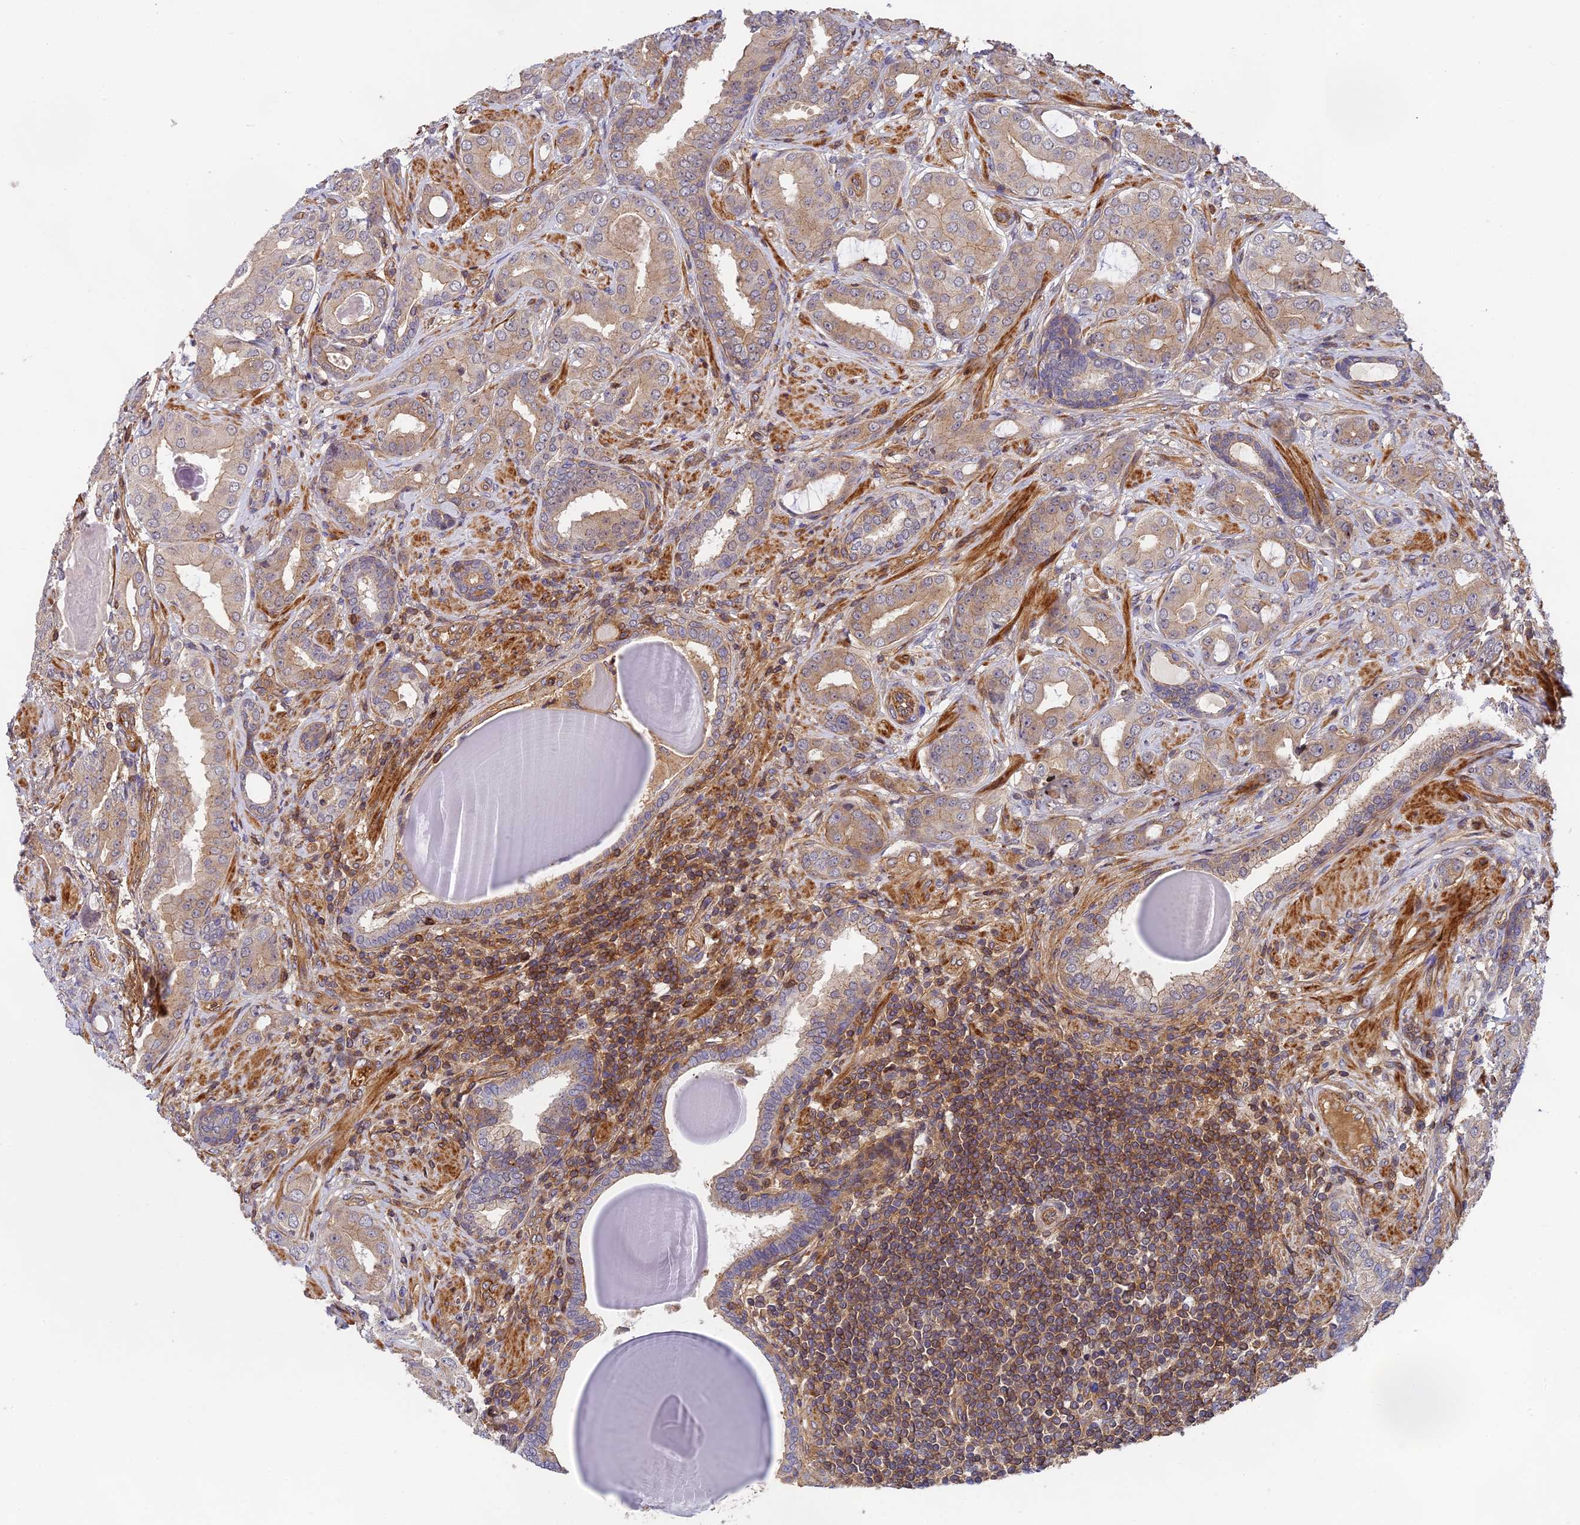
{"staining": {"intensity": "moderate", "quantity": "25%-75%", "location": "cytoplasmic/membranous"}, "tissue": "prostate cancer", "cell_type": "Tumor cells", "image_type": "cancer", "snomed": [{"axis": "morphology", "description": "Adenocarcinoma, Low grade"}, {"axis": "topography", "description": "Prostate"}], "caption": "Tumor cells display moderate cytoplasmic/membranous staining in approximately 25%-75% of cells in adenocarcinoma (low-grade) (prostate).", "gene": "OSBPL1A", "patient": {"sex": "male", "age": 57}}